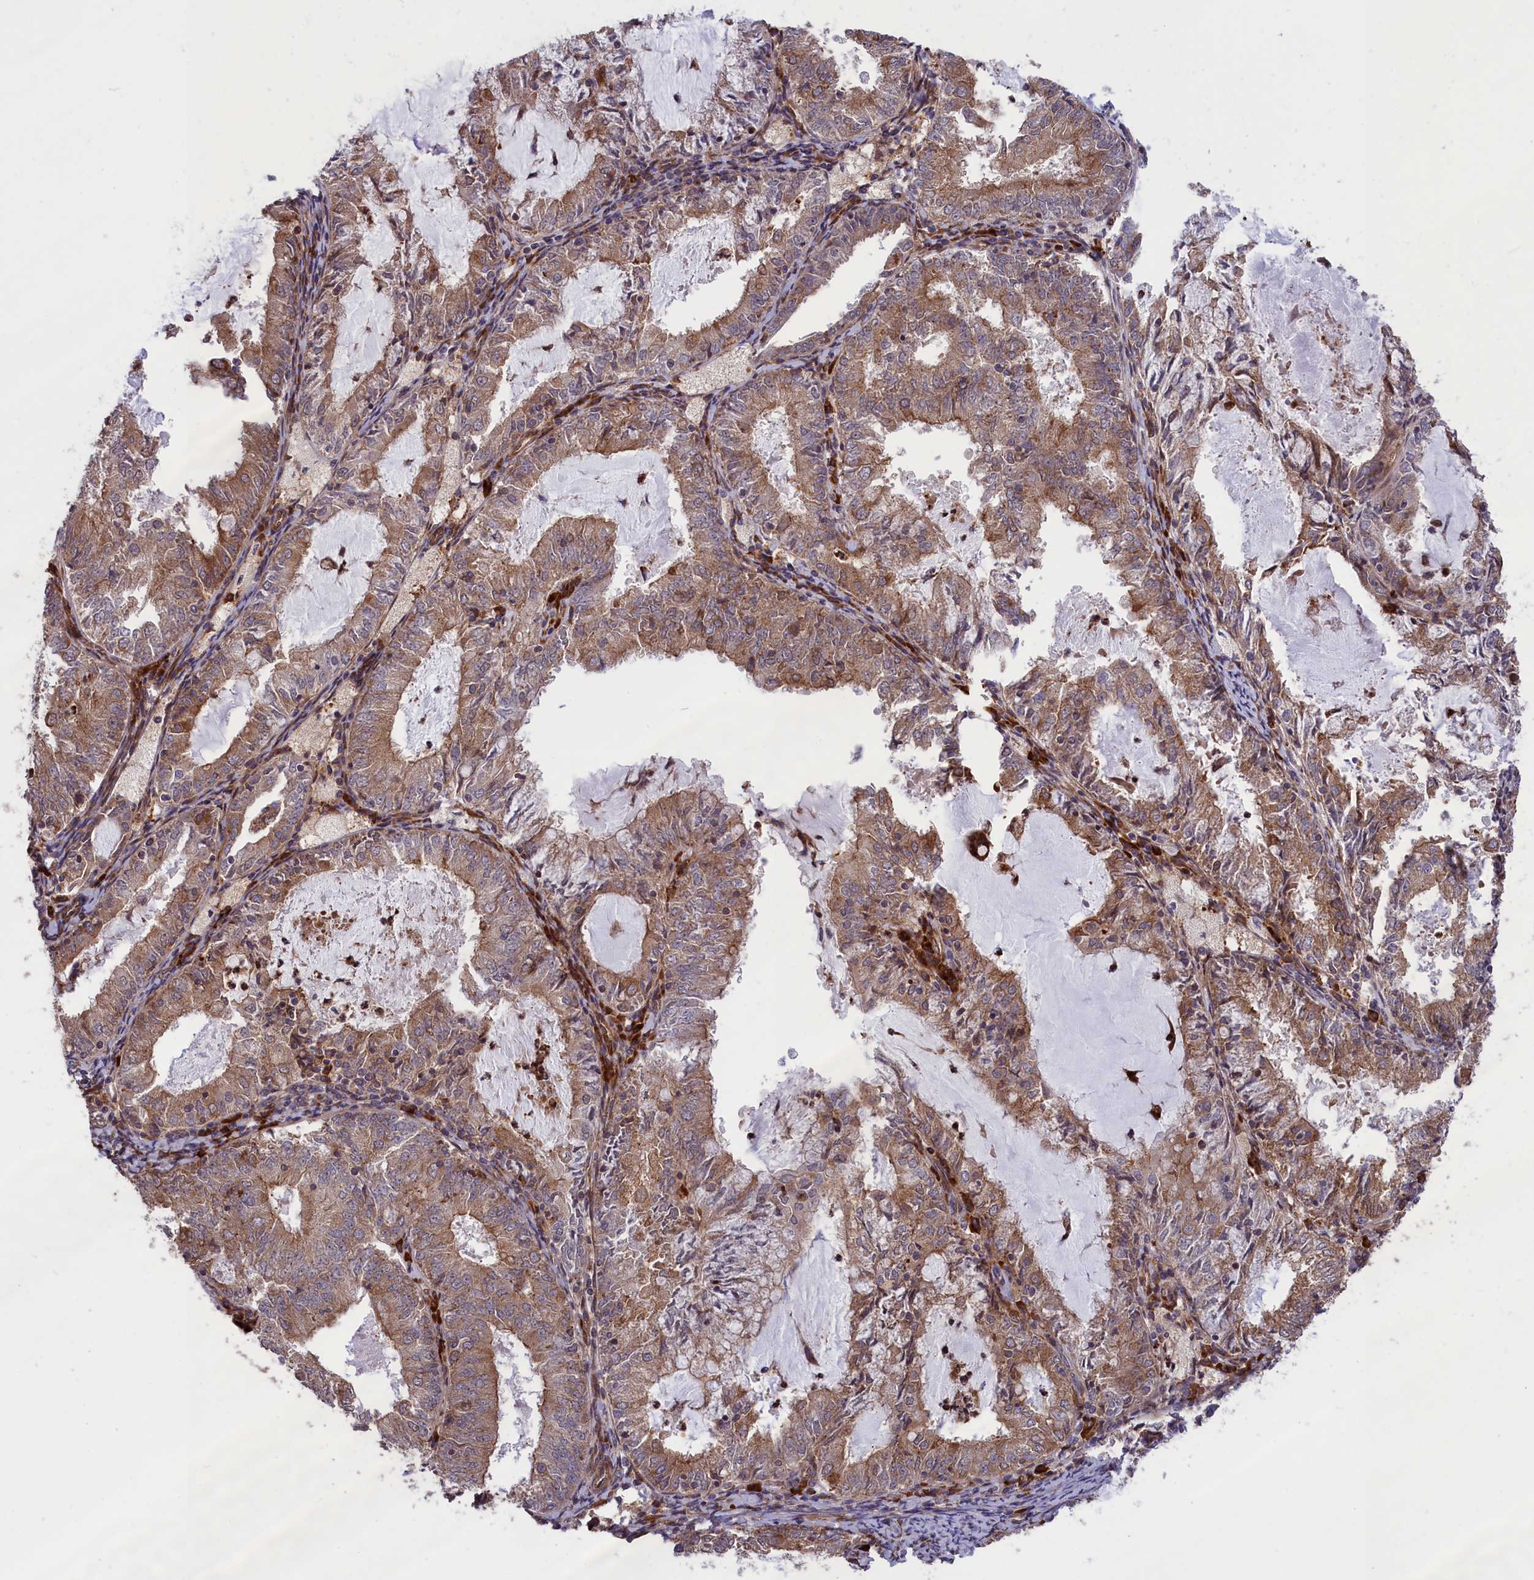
{"staining": {"intensity": "moderate", "quantity": ">75%", "location": "cytoplasmic/membranous"}, "tissue": "endometrial cancer", "cell_type": "Tumor cells", "image_type": "cancer", "snomed": [{"axis": "morphology", "description": "Adenocarcinoma, NOS"}, {"axis": "topography", "description": "Endometrium"}], "caption": "IHC image of endometrial adenocarcinoma stained for a protein (brown), which displays medium levels of moderate cytoplasmic/membranous expression in about >75% of tumor cells.", "gene": "DDX60L", "patient": {"sex": "female", "age": 57}}